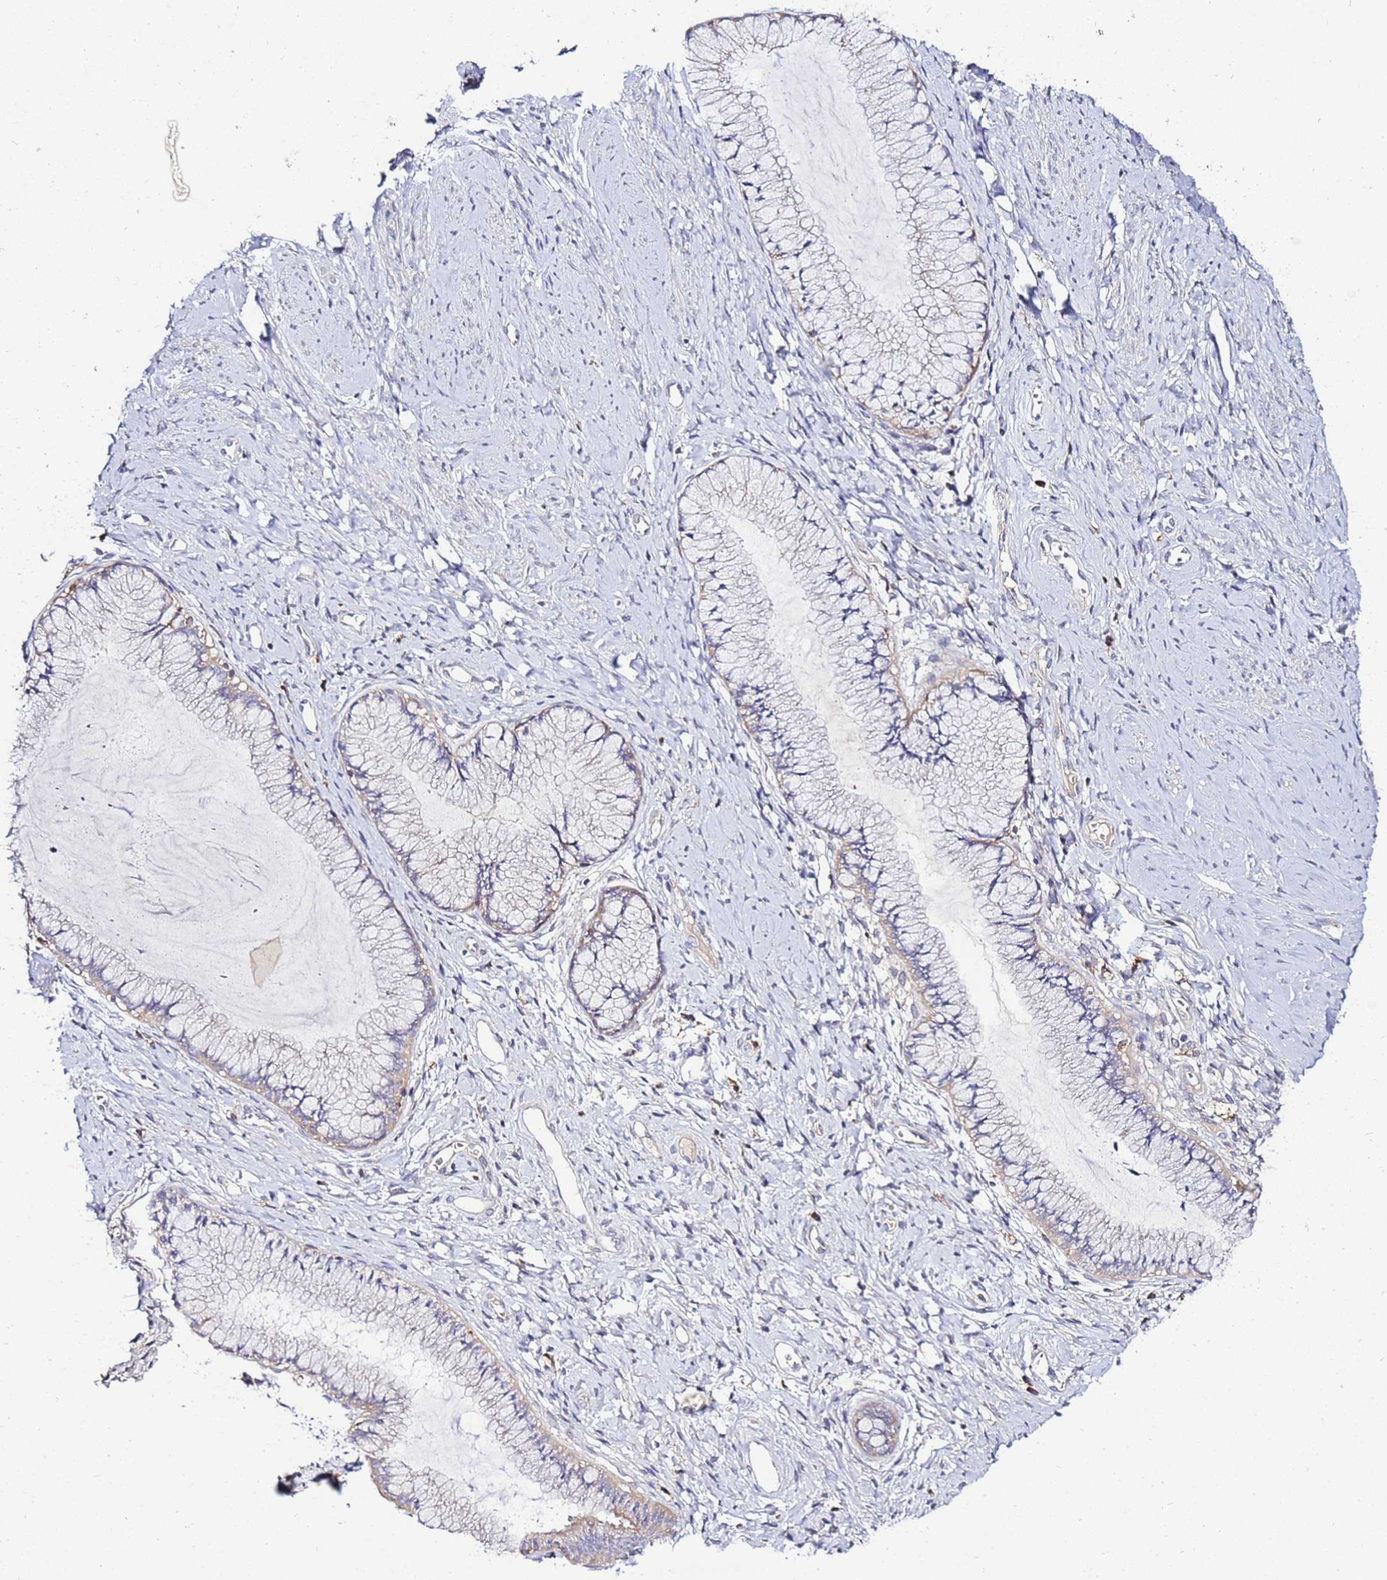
{"staining": {"intensity": "weak", "quantity": "25%-75%", "location": "cytoplasmic/membranous"}, "tissue": "cervix", "cell_type": "Glandular cells", "image_type": "normal", "snomed": [{"axis": "morphology", "description": "Normal tissue, NOS"}, {"axis": "topography", "description": "Cervix"}], "caption": "Brown immunohistochemical staining in unremarkable human cervix displays weak cytoplasmic/membranous staining in about 25%-75% of glandular cells. (DAB (3,3'-diaminobenzidine) = brown stain, brightfield microscopy at high magnification).", "gene": "ADPGK", "patient": {"sex": "female", "age": 42}}